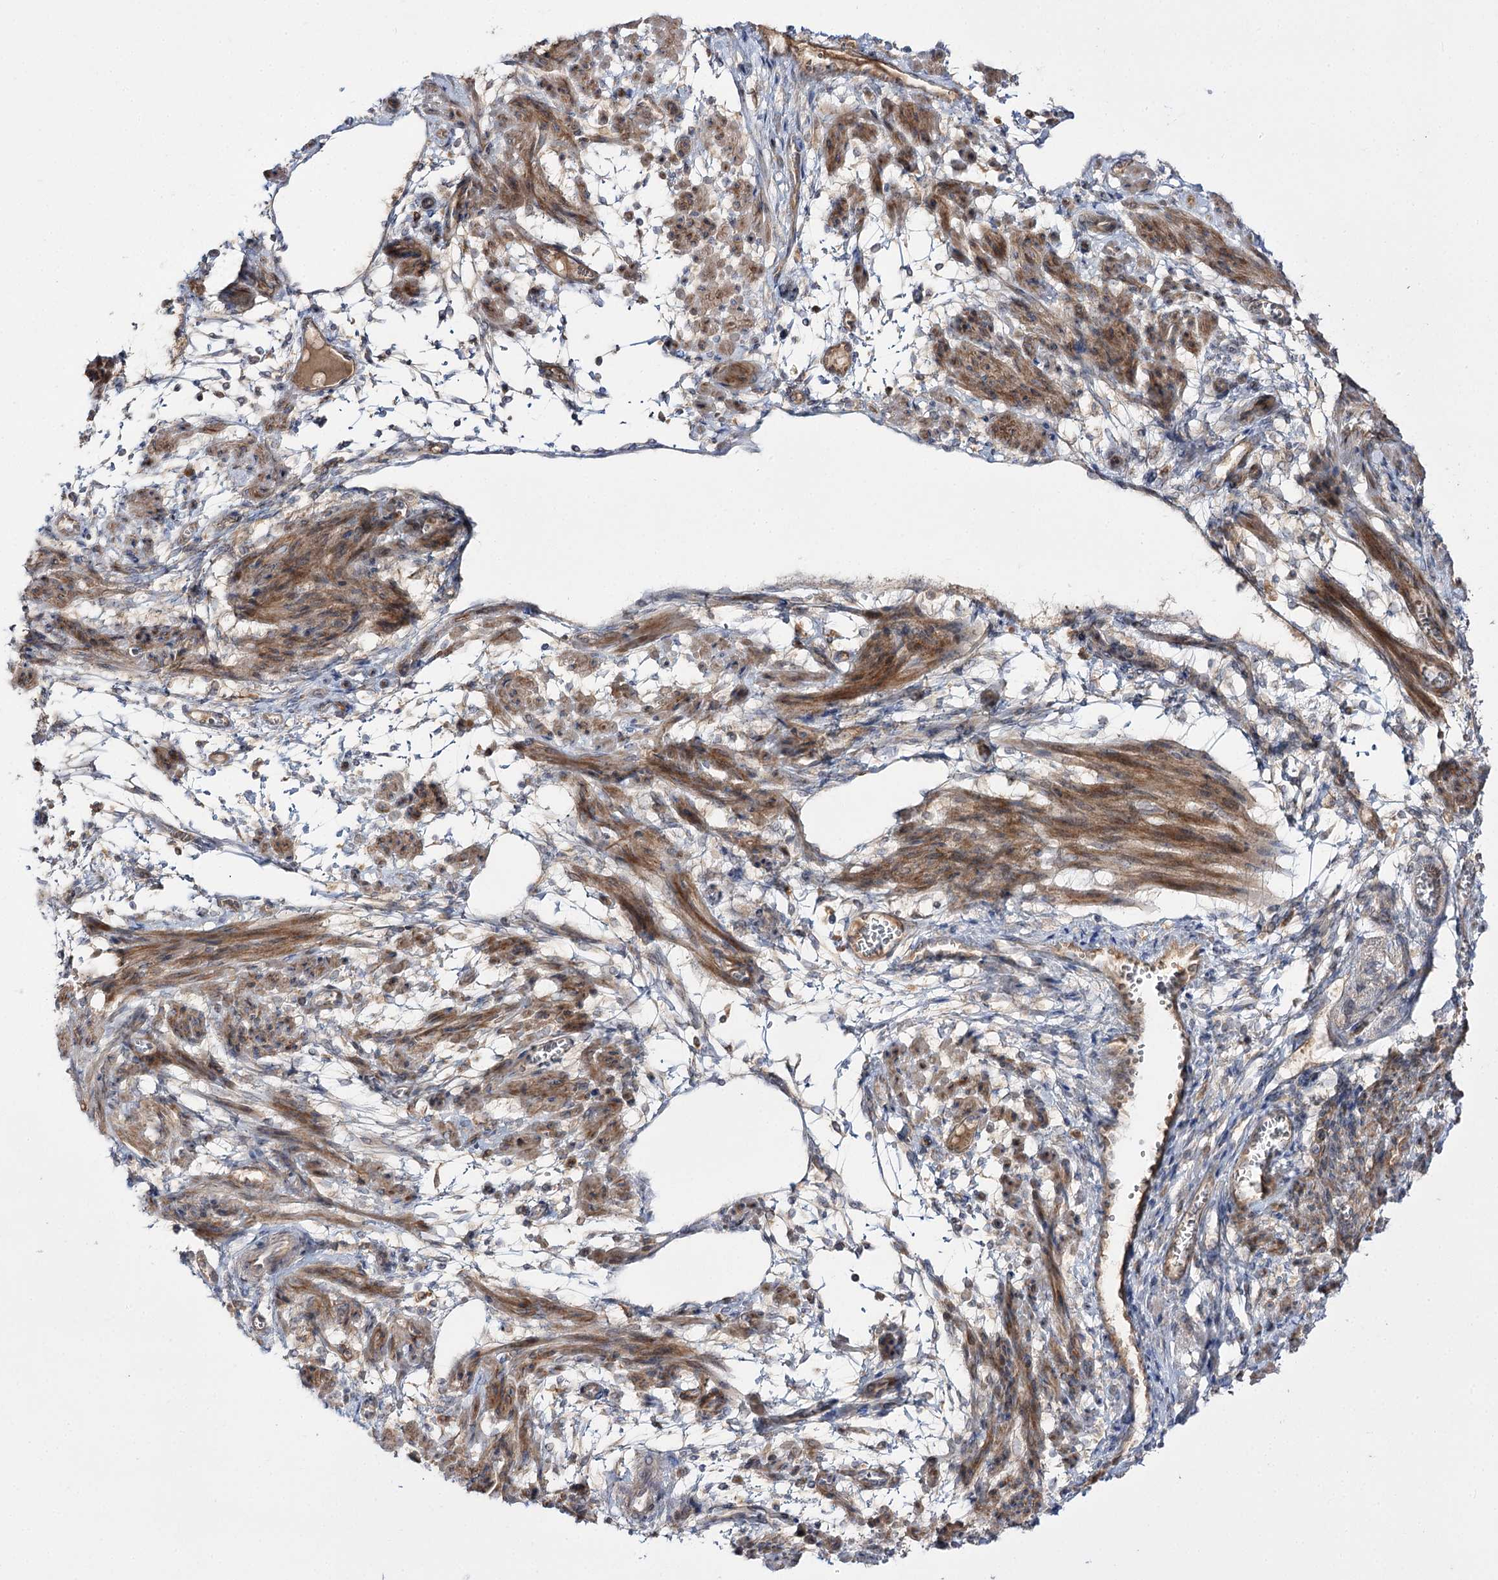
{"staining": {"intensity": "moderate", "quantity": ">75%", "location": "cytoplasmic/membranous"}, "tissue": "smooth muscle", "cell_type": "Smooth muscle cells", "image_type": "normal", "snomed": [{"axis": "morphology", "description": "Normal tissue, NOS"}, {"axis": "topography", "description": "Smooth muscle"}], "caption": "Immunohistochemical staining of benign smooth muscle demonstrates medium levels of moderate cytoplasmic/membranous positivity in about >75% of smooth muscle cells.", "gene": "C11orf80", "patient": {"sex": "female", "age": 39}}